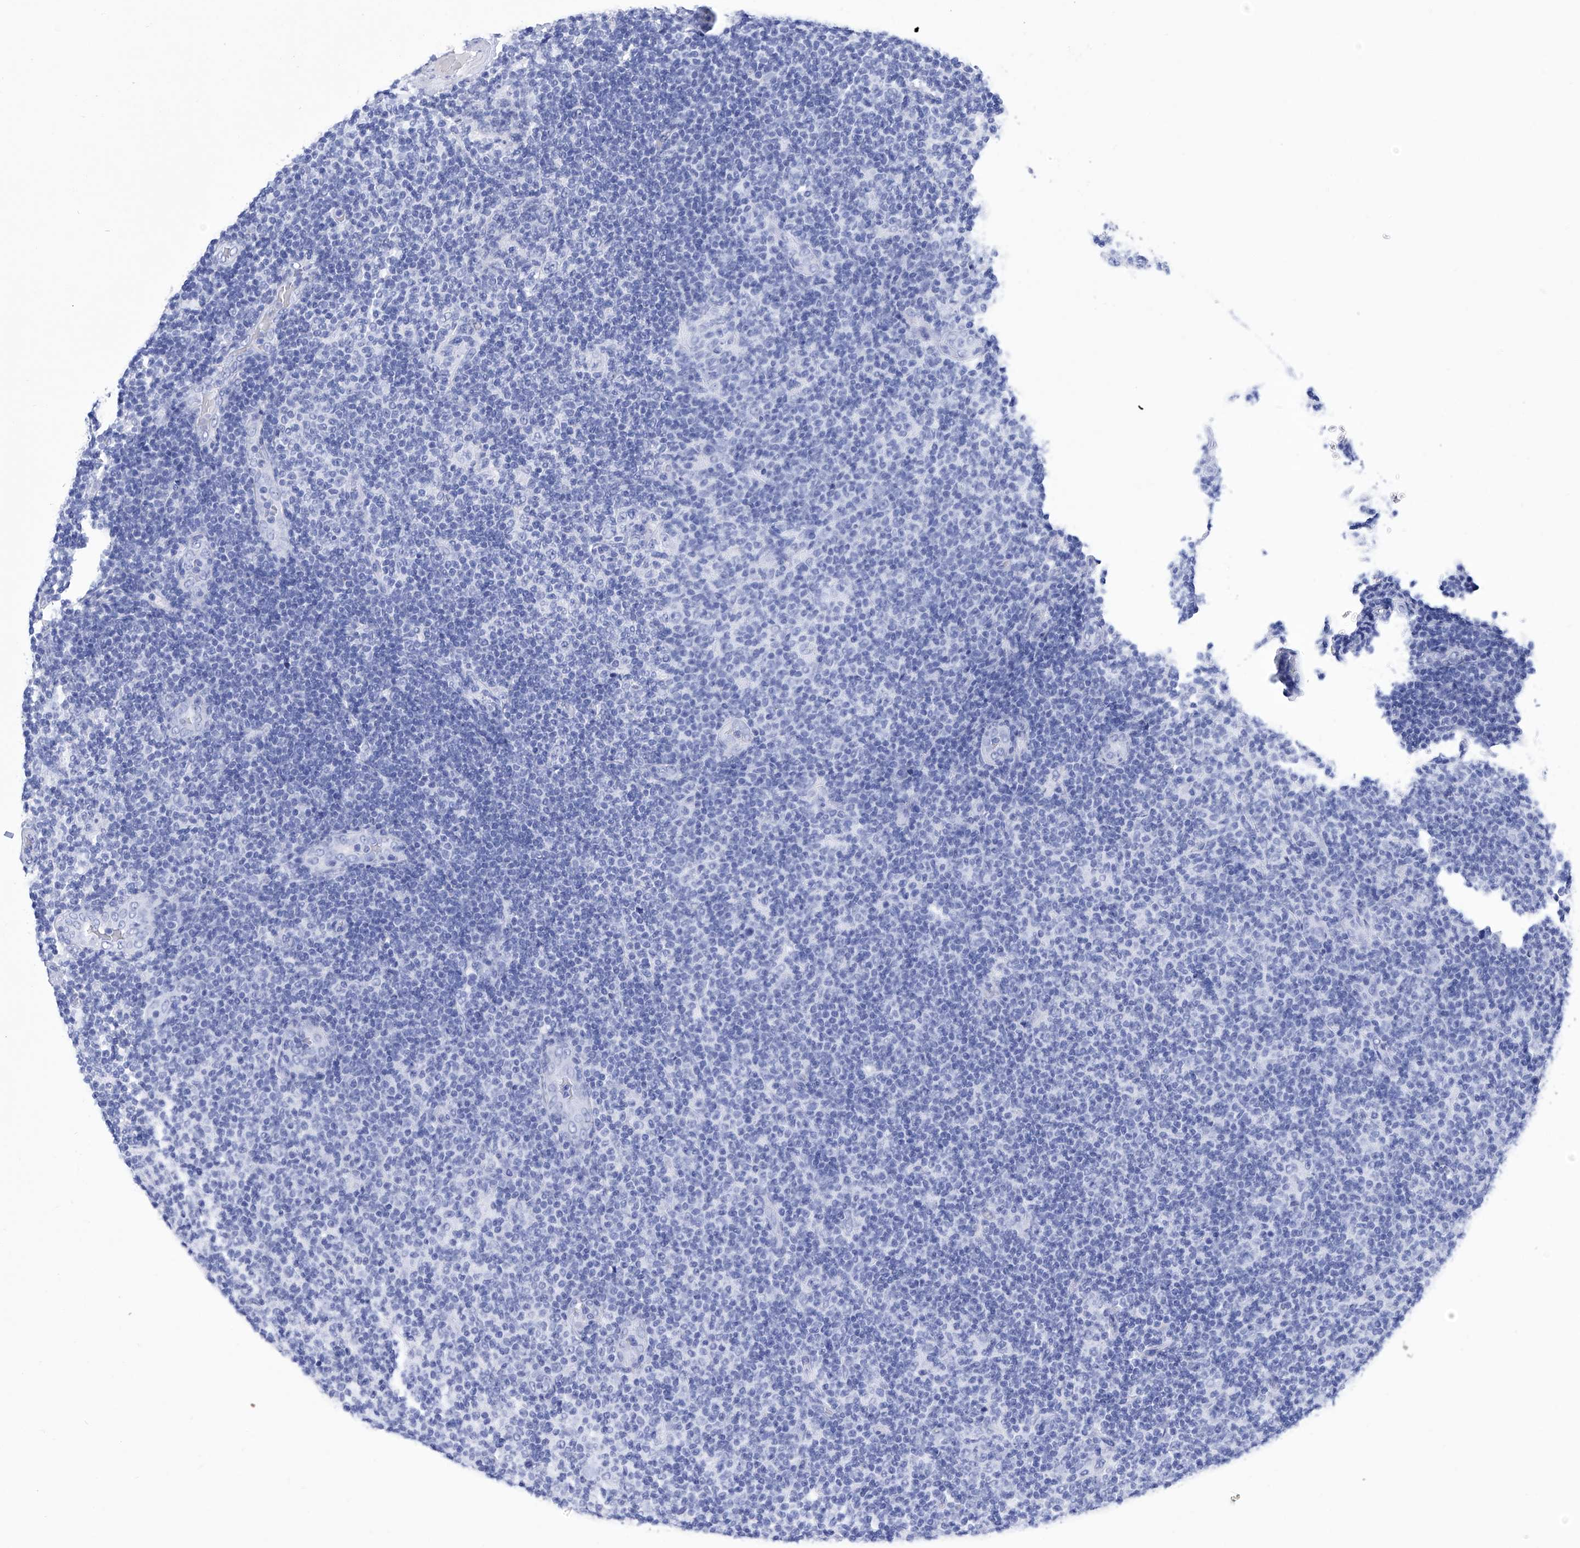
{"staining": {"intensity": "negative", "quantity": "none", "location": "none"}, "tissue": "lymphoma", "cell_type": "Tumor cells", "image_type": "cancer", "snomed": [{"axis": "morphology", "description": "Malignant lymphoma, non-Hodgkin's type, Low grade"}, {"axis": "topography", "description": "Lymph node"}], "caption": "Tumor cells show no significant staining in low-grade malignant lymphoma, non-Hodgkin's type.", "gene": "IFNL2", "patient": {"sex": "male", "age": 83}}